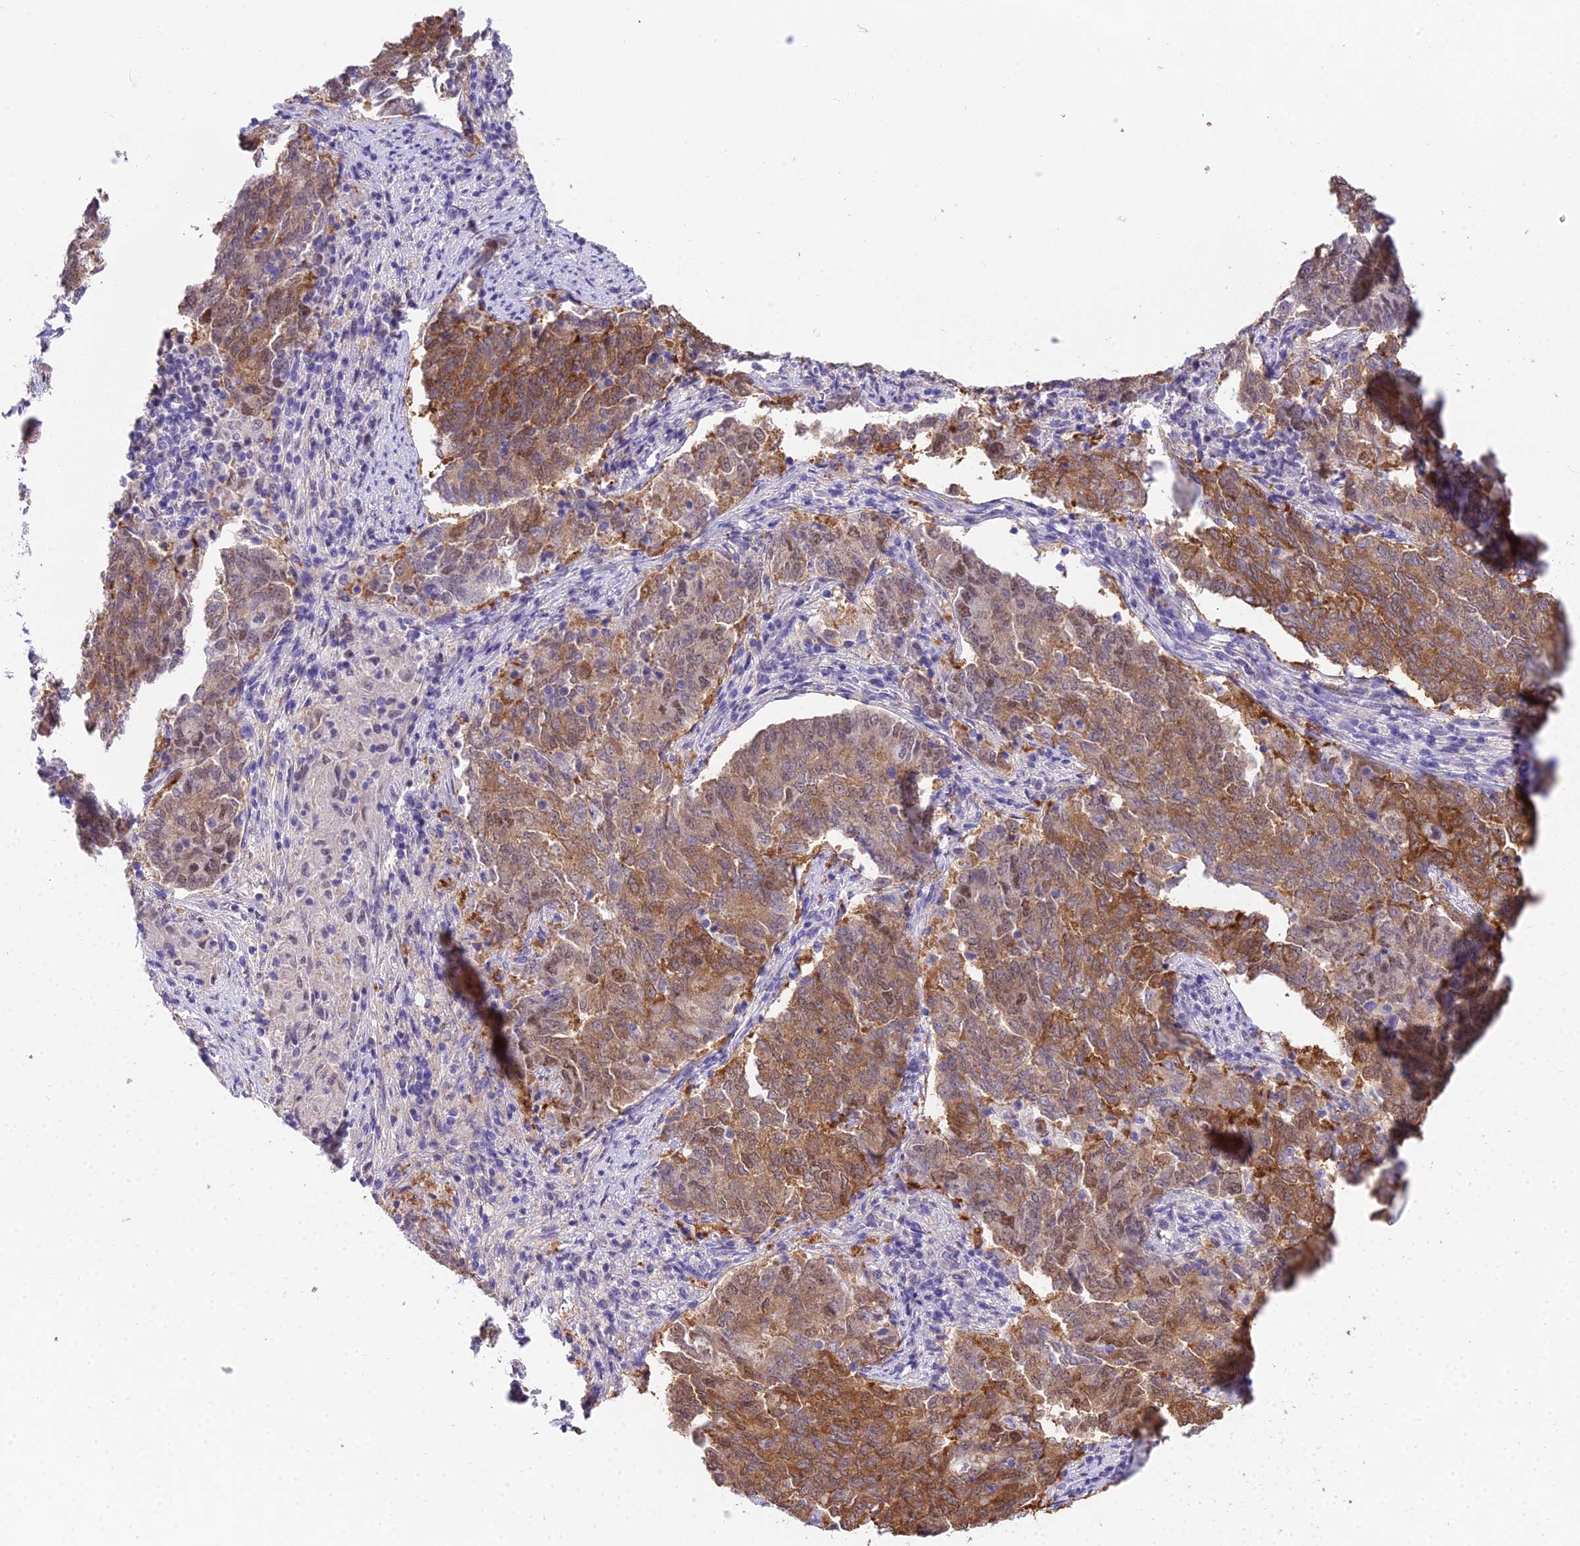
{"staining": {"intensity": "moderate", "quantity": ">75%", "location": "cytoplasmic/membranous,nuclear"}, "tissue": "endometrial cancer", "cell_type": "Tumor cells", "image_type": "cancer", "snomed": [{"axis": "morphology", "description": "Adenocarcinoma, NOS"}, {"axis": "topography", "description": "Endometrium"}], "caption": "This micrograph demonstrates immunohistochemistry staining of human endometrial cancer (adenocarcinoma), with medium moderate cytoplasmic/membranous and nuclear positivity in approximately >75% of tumor cells.", "gene": "MAT2A", "patient": {"sex": "female", "age": 80}}